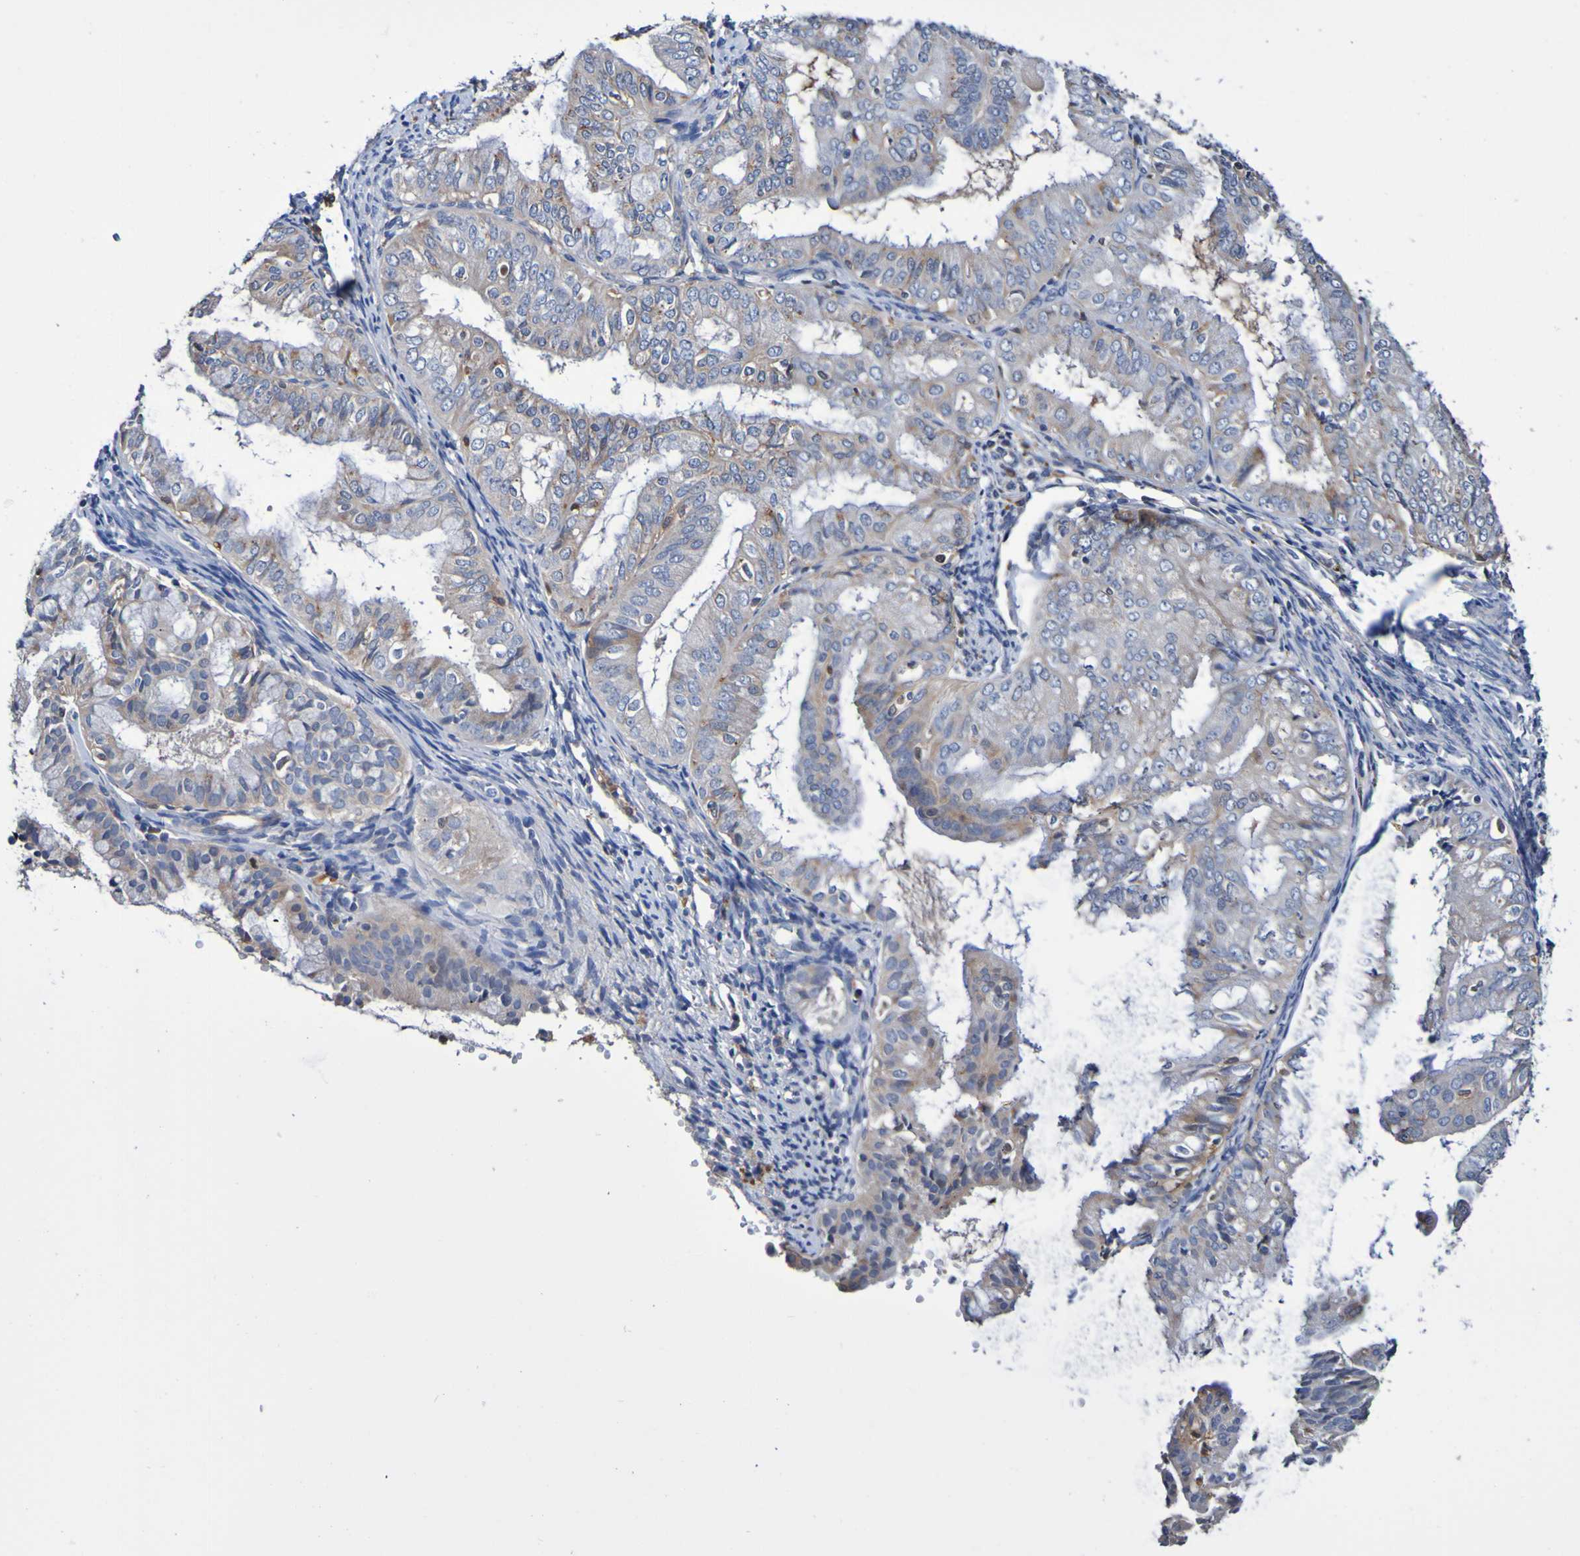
{"staining": {"intensity": "weak", "quantity": ">75%", "location": "cytoplasmic/membranous"}, "tissue": "endometrial cancer", "cell_type": "Tumor cells", "image_type": "cancer", "snomed": [{"axis": "morphology", "description": "Adenocarcinoma, NOS"}, {"axis": "topography", "description": "Endometrium"}], "caption": "Immunohistochemical staining of endometrial cancer (adenocarcinoma) demonstrates low levels of weak cytoplasmic/membranous expression in about >75% of tumor cells.", "gene": "METAP2", "patient": {"sex": "female", "age": 63}}